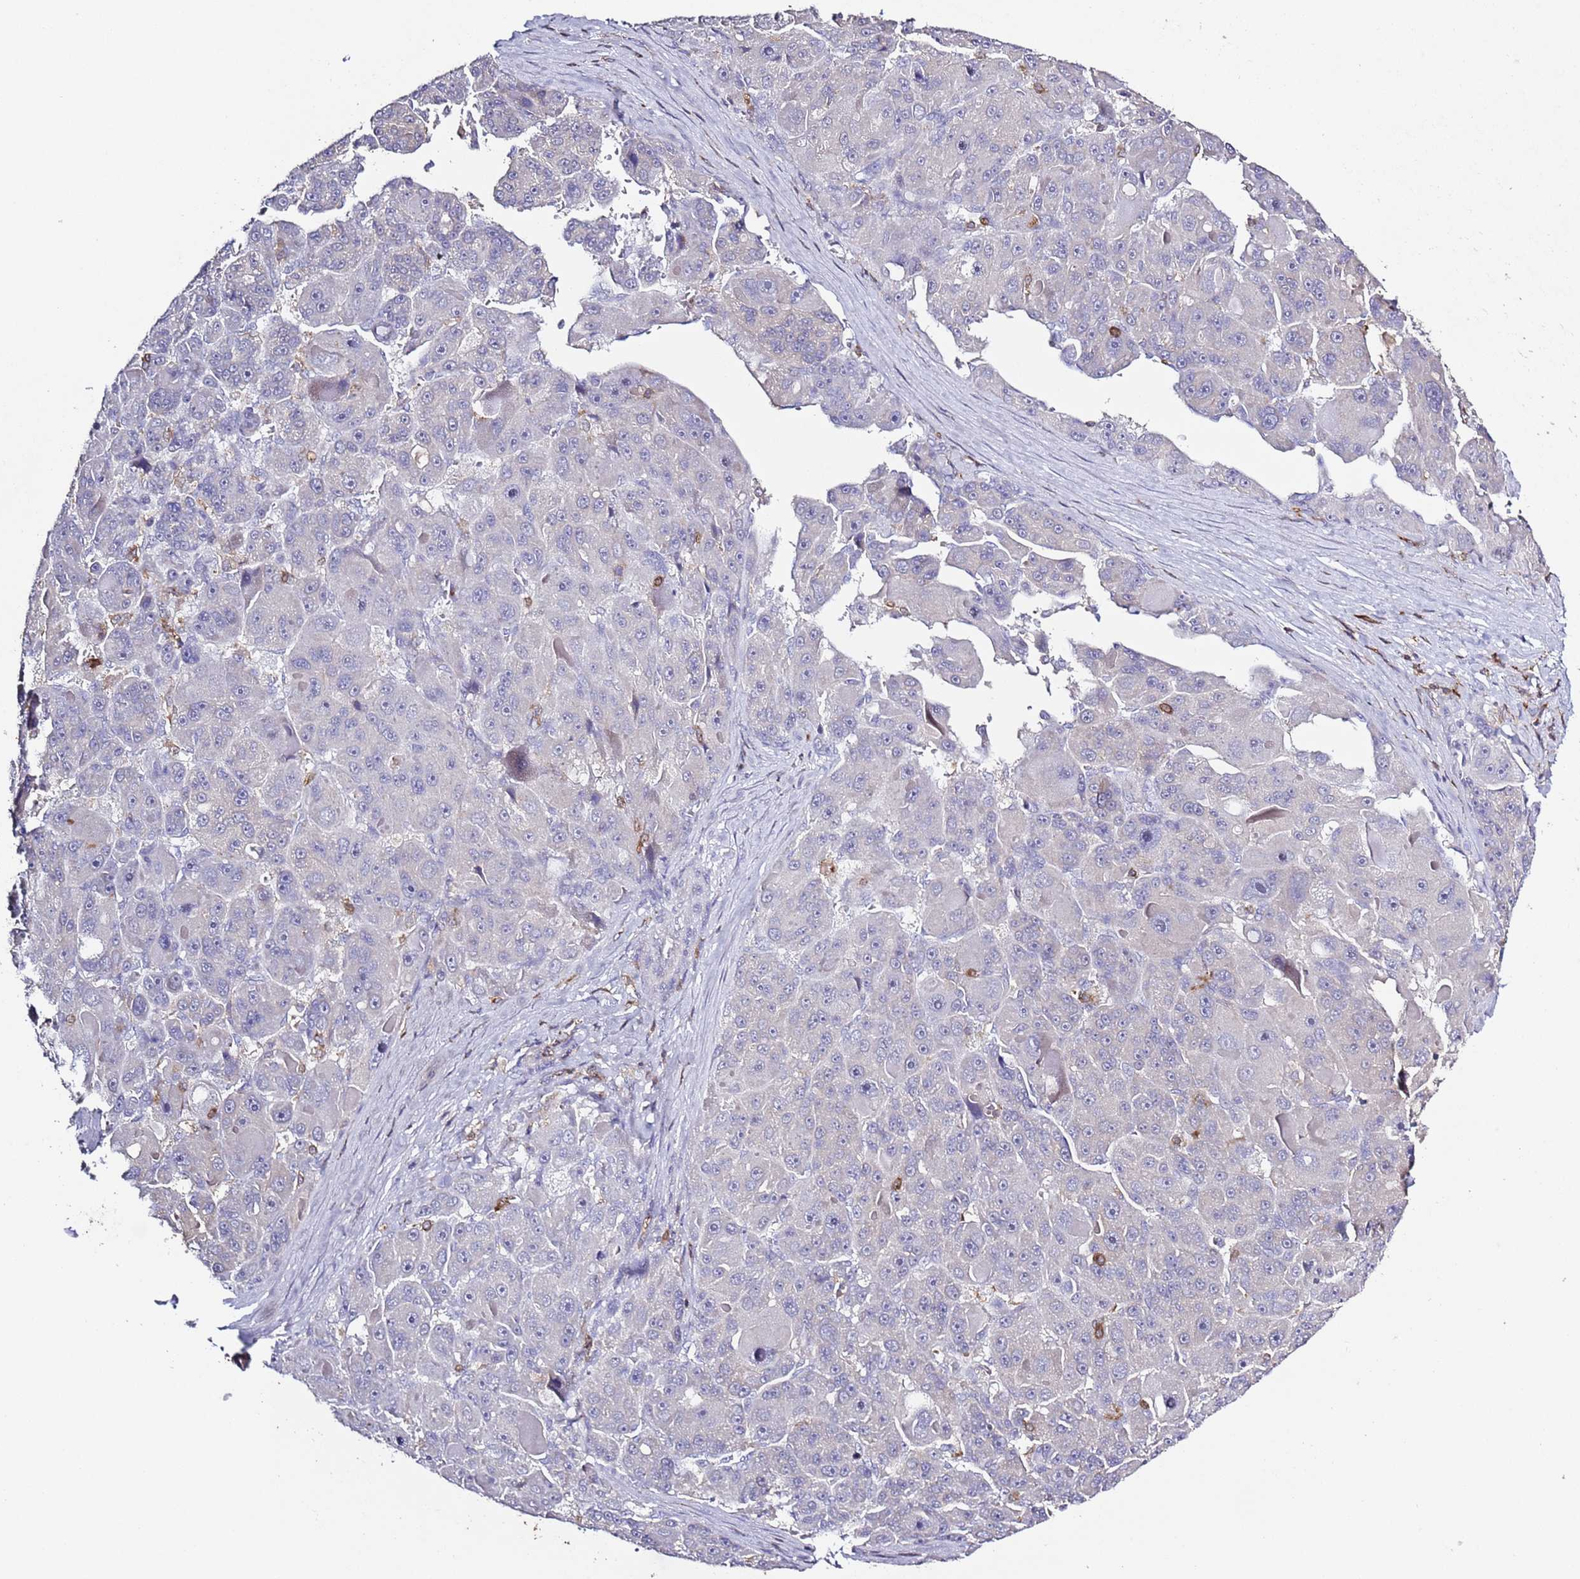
{"staining": {"intensity": "negative", "quantity": "none", "location": "none"}, "tissue": "liver cancer", "cell_type": "Tumor cells", "image_type": "cancer", "snomed": [{"axis": "morphology", "description": "Carcinoma, Hepatocellular, NOS"}, {"axis": "topography", "description": "Liver"}], "caption": "Immunohistochemical staining of liver cancer (hepatocellular carcinoma) demonstrates no significant expression in tumor cells.", "gene": "LPXN", "patient": {"sex": "male", "age": 76}}